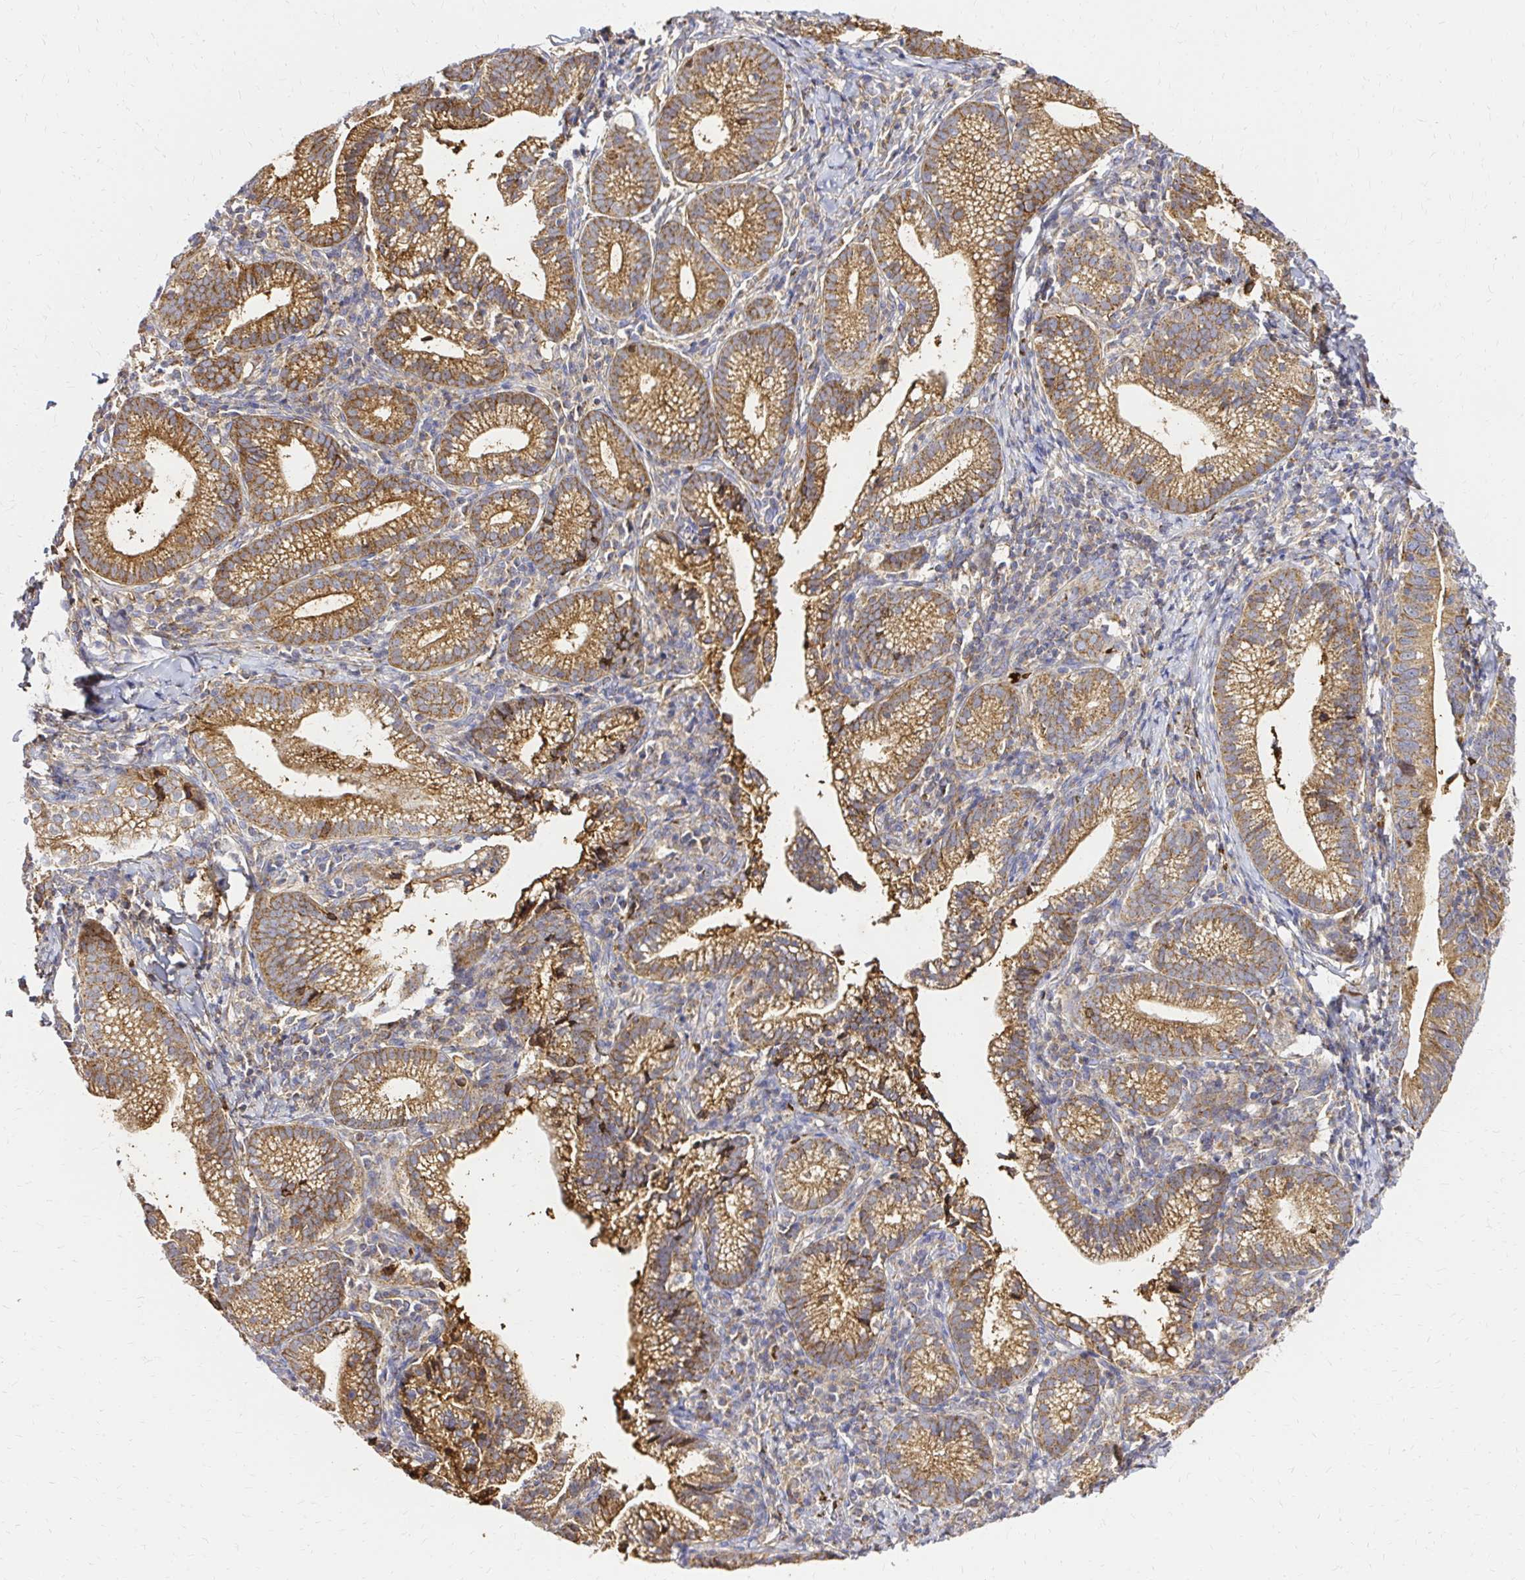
{"staining": {"intensity": "moderate", "quantity": ">75%", "location": "cytoplasmic/membranous"}, "tissue": "cervical cancer", "cell_type": "Tumor cells", "image_type": "cancer", "snomed": [{"axis": "morphology", "description": "Normal tissue, NOS"}, {"axis": "morphology", "description": "Adenocarcinoma, NOS"}, {"axis": "topography", "description": "Cervix"}], "caption": "Tumor cells show medium levels of moderate cytoplasmic/membranous staining in approximately >75% of cells in adenocarcinoma (cervical).", "gene": "MRPL13", "patient": {"sex": "female", "age": 44}}